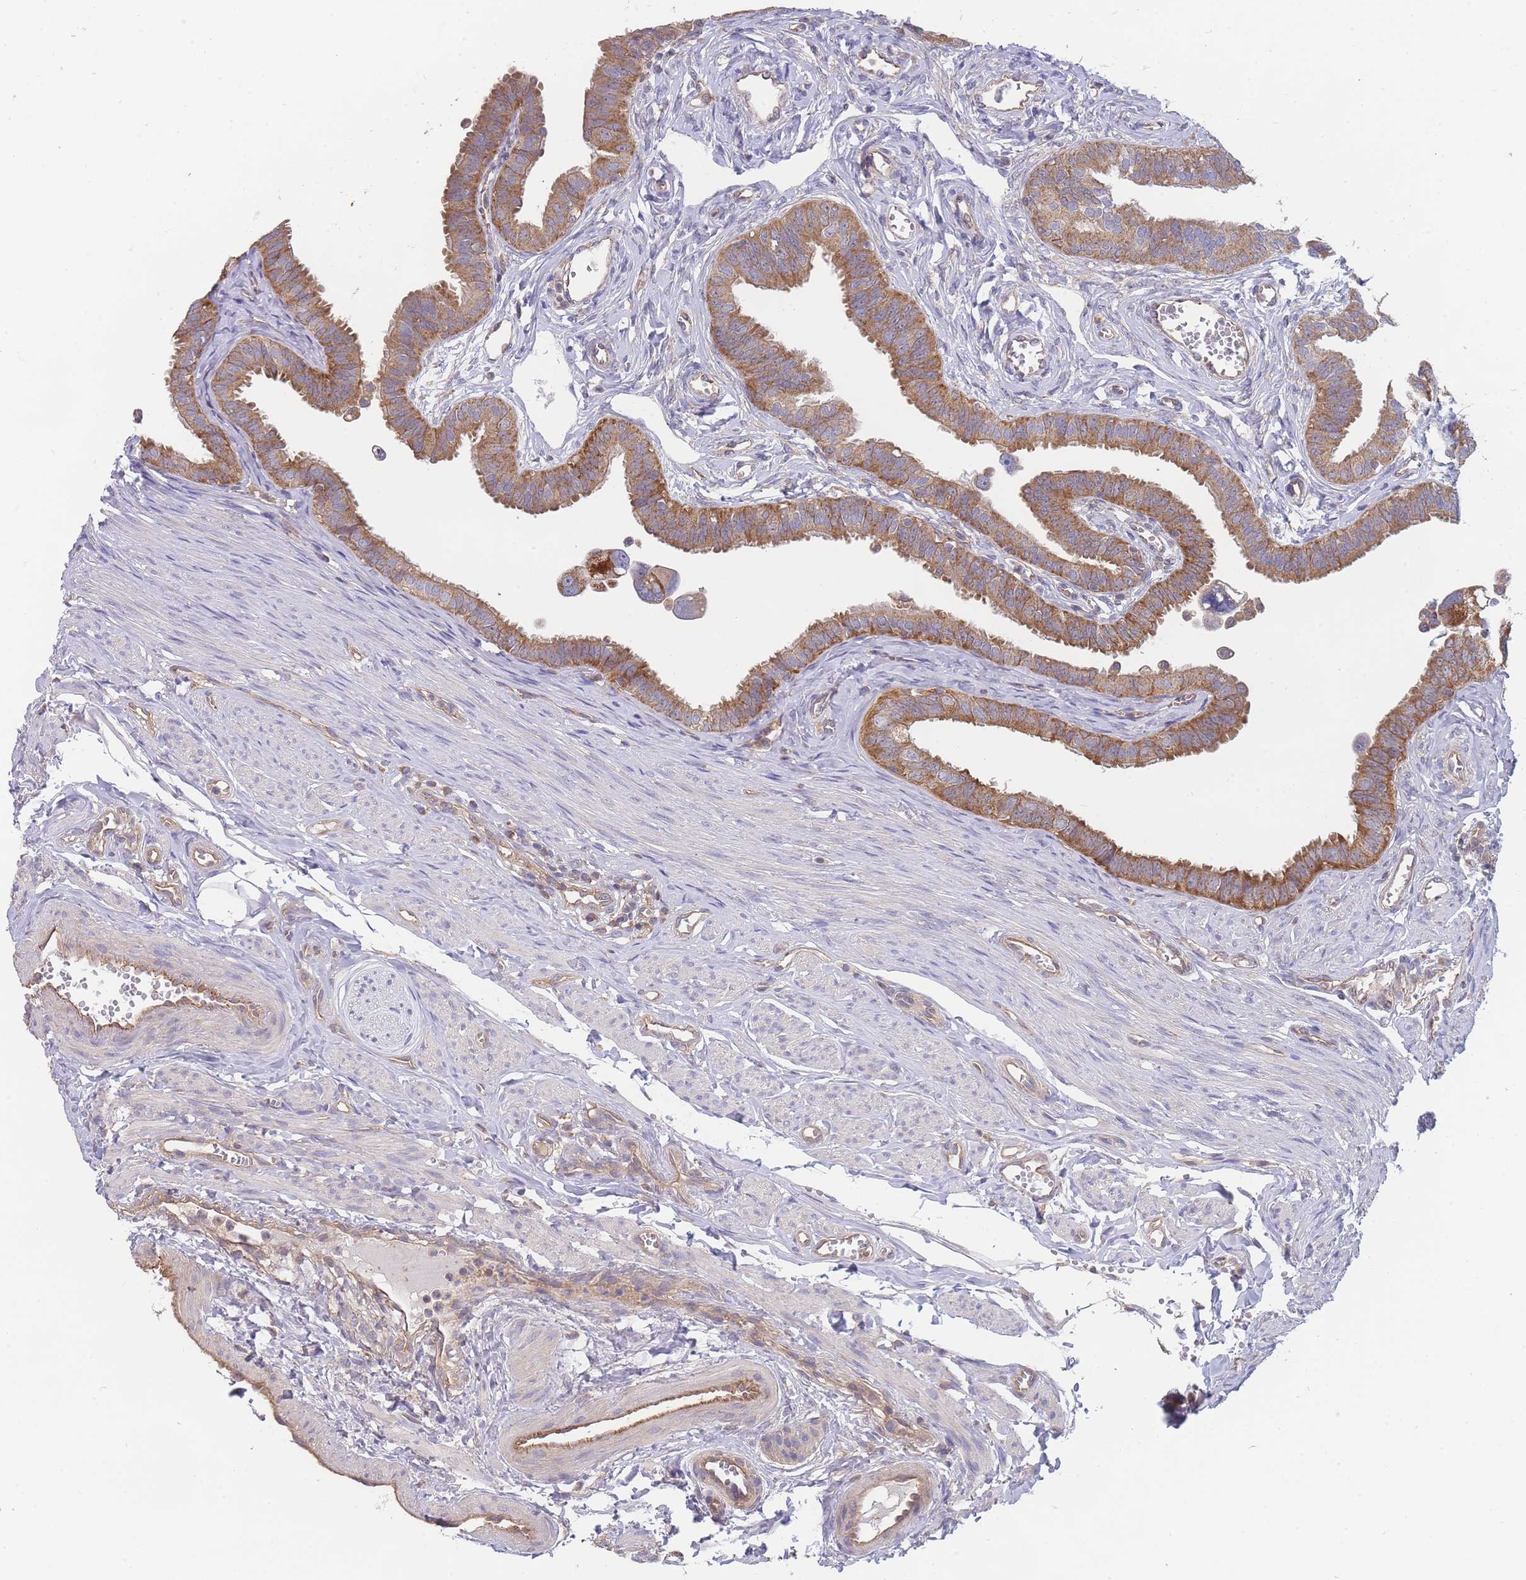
{"staining": {"intensity": "moderate", "quantity": ">75%", "location": "cytoplasmic/membranous"}, "tissue": "fallopian tube", "cell_type": "Glandular cells", "image_type": "normal", "snomed": [{"axis": "morphology", "description": "Normal tissue, NOS"}, {"axis": "morphology", "description": "Carcinoma, NOS"}, {"axis": "topography", "description": "Fallopian tube"}, {"axis": "topography", "description": "Ovary"}], "caption": "This histopathology image demonstrates IHC staining of unremarkable human fallopian tube, with medium moderate cytoplasmic/membranous staining in about >75% of glandular cells.", "gene": "MRPS18B", "patient": {"sex": "female", "age": 59}}